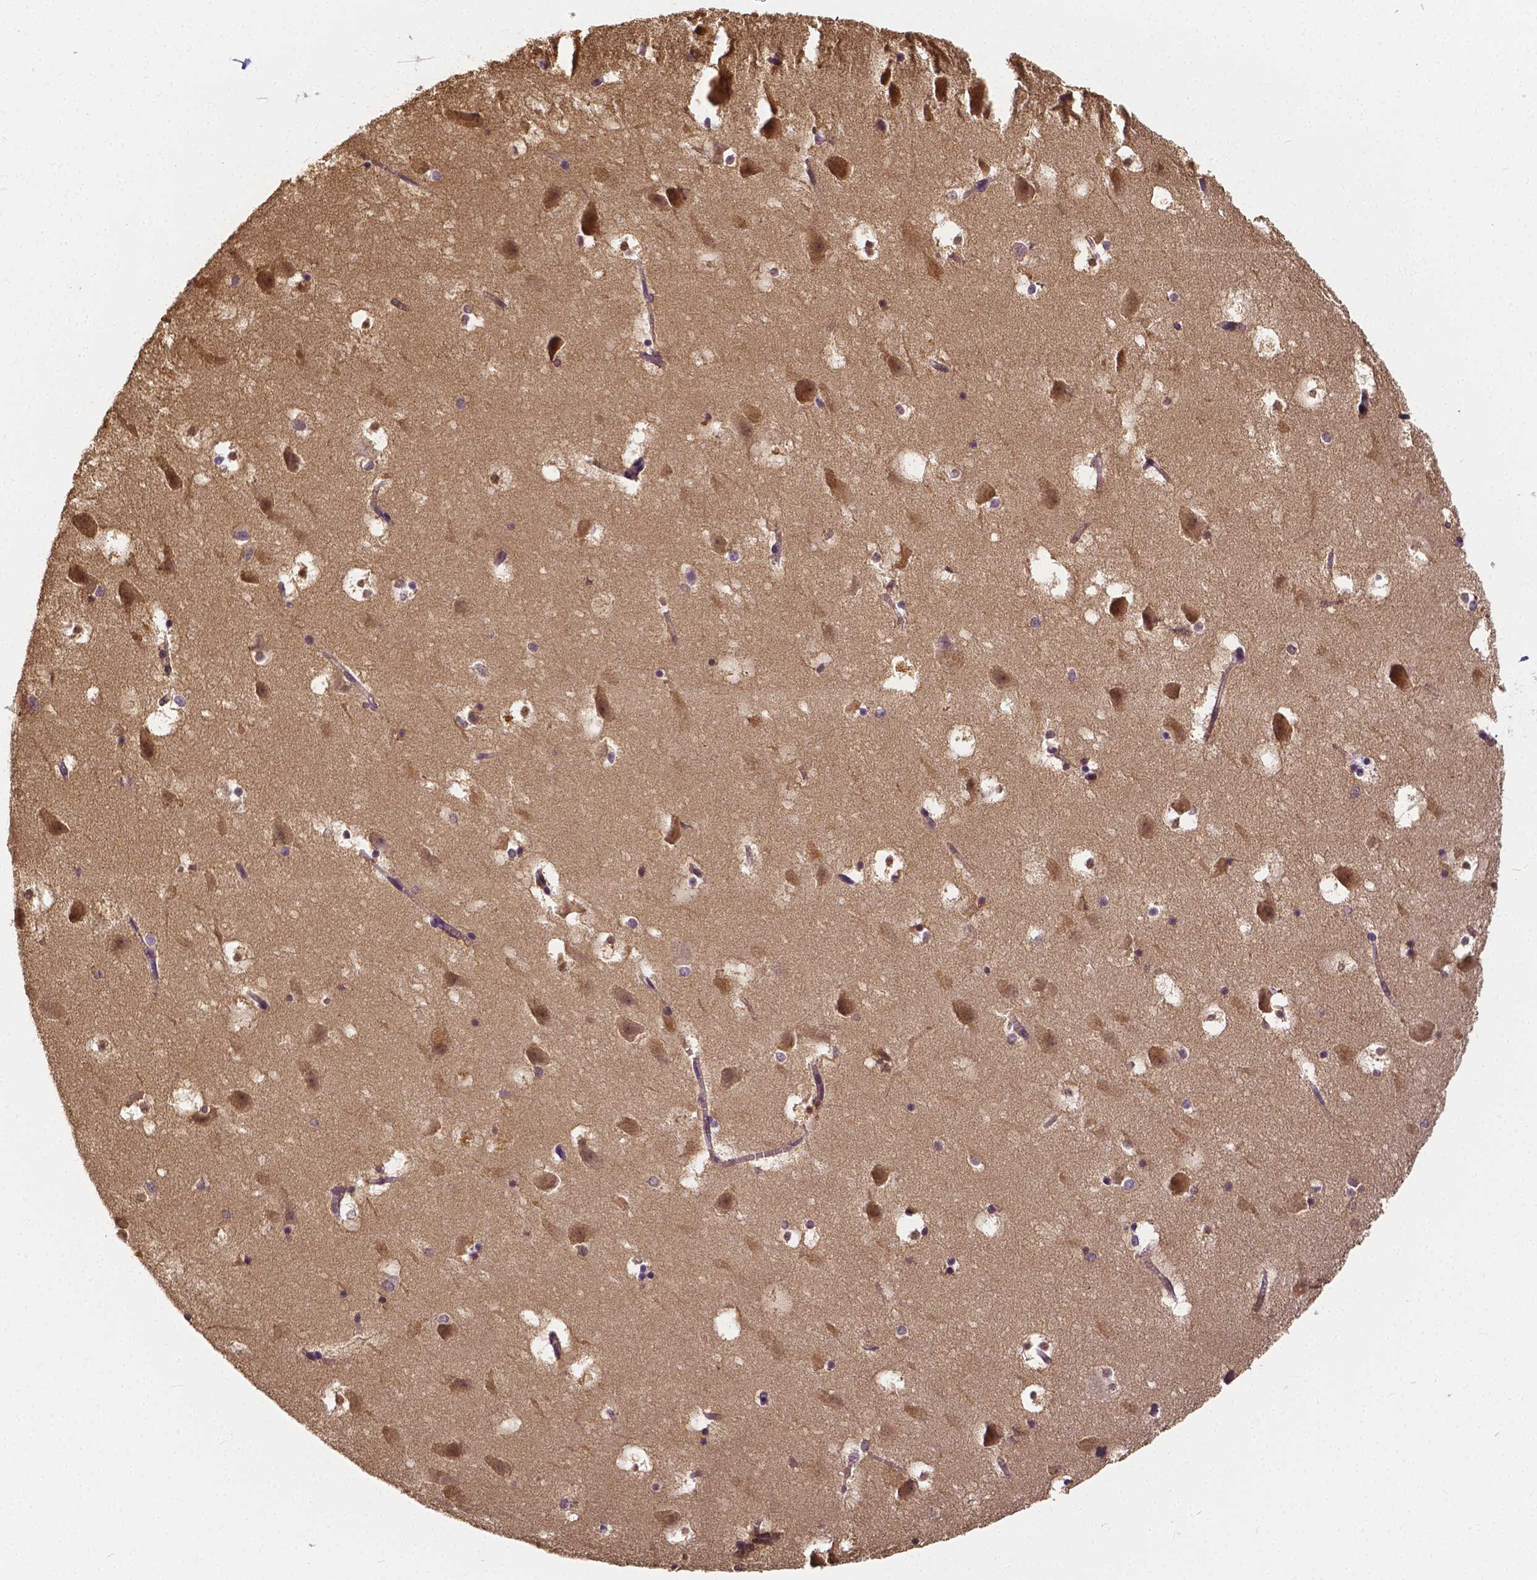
{"staining": {"intensity": "negative", "quantity": "none", "location": "none"}, "tissue": "hippocampus", "cell_type": "Glial cells", "image_type": "normal", "snomed": [{"axis": "morphology", "description": "Normal tissue, NOS"}, {"axis": "topography", "description": "Hippocampus"}], "caption": "A high-resolution histopathology image shows IHC staining of normal hippocampus, which reveals no significant expression in glial cells.", "gene": "CTNNA2", "patient": {"sex": "male", "age": 58}}